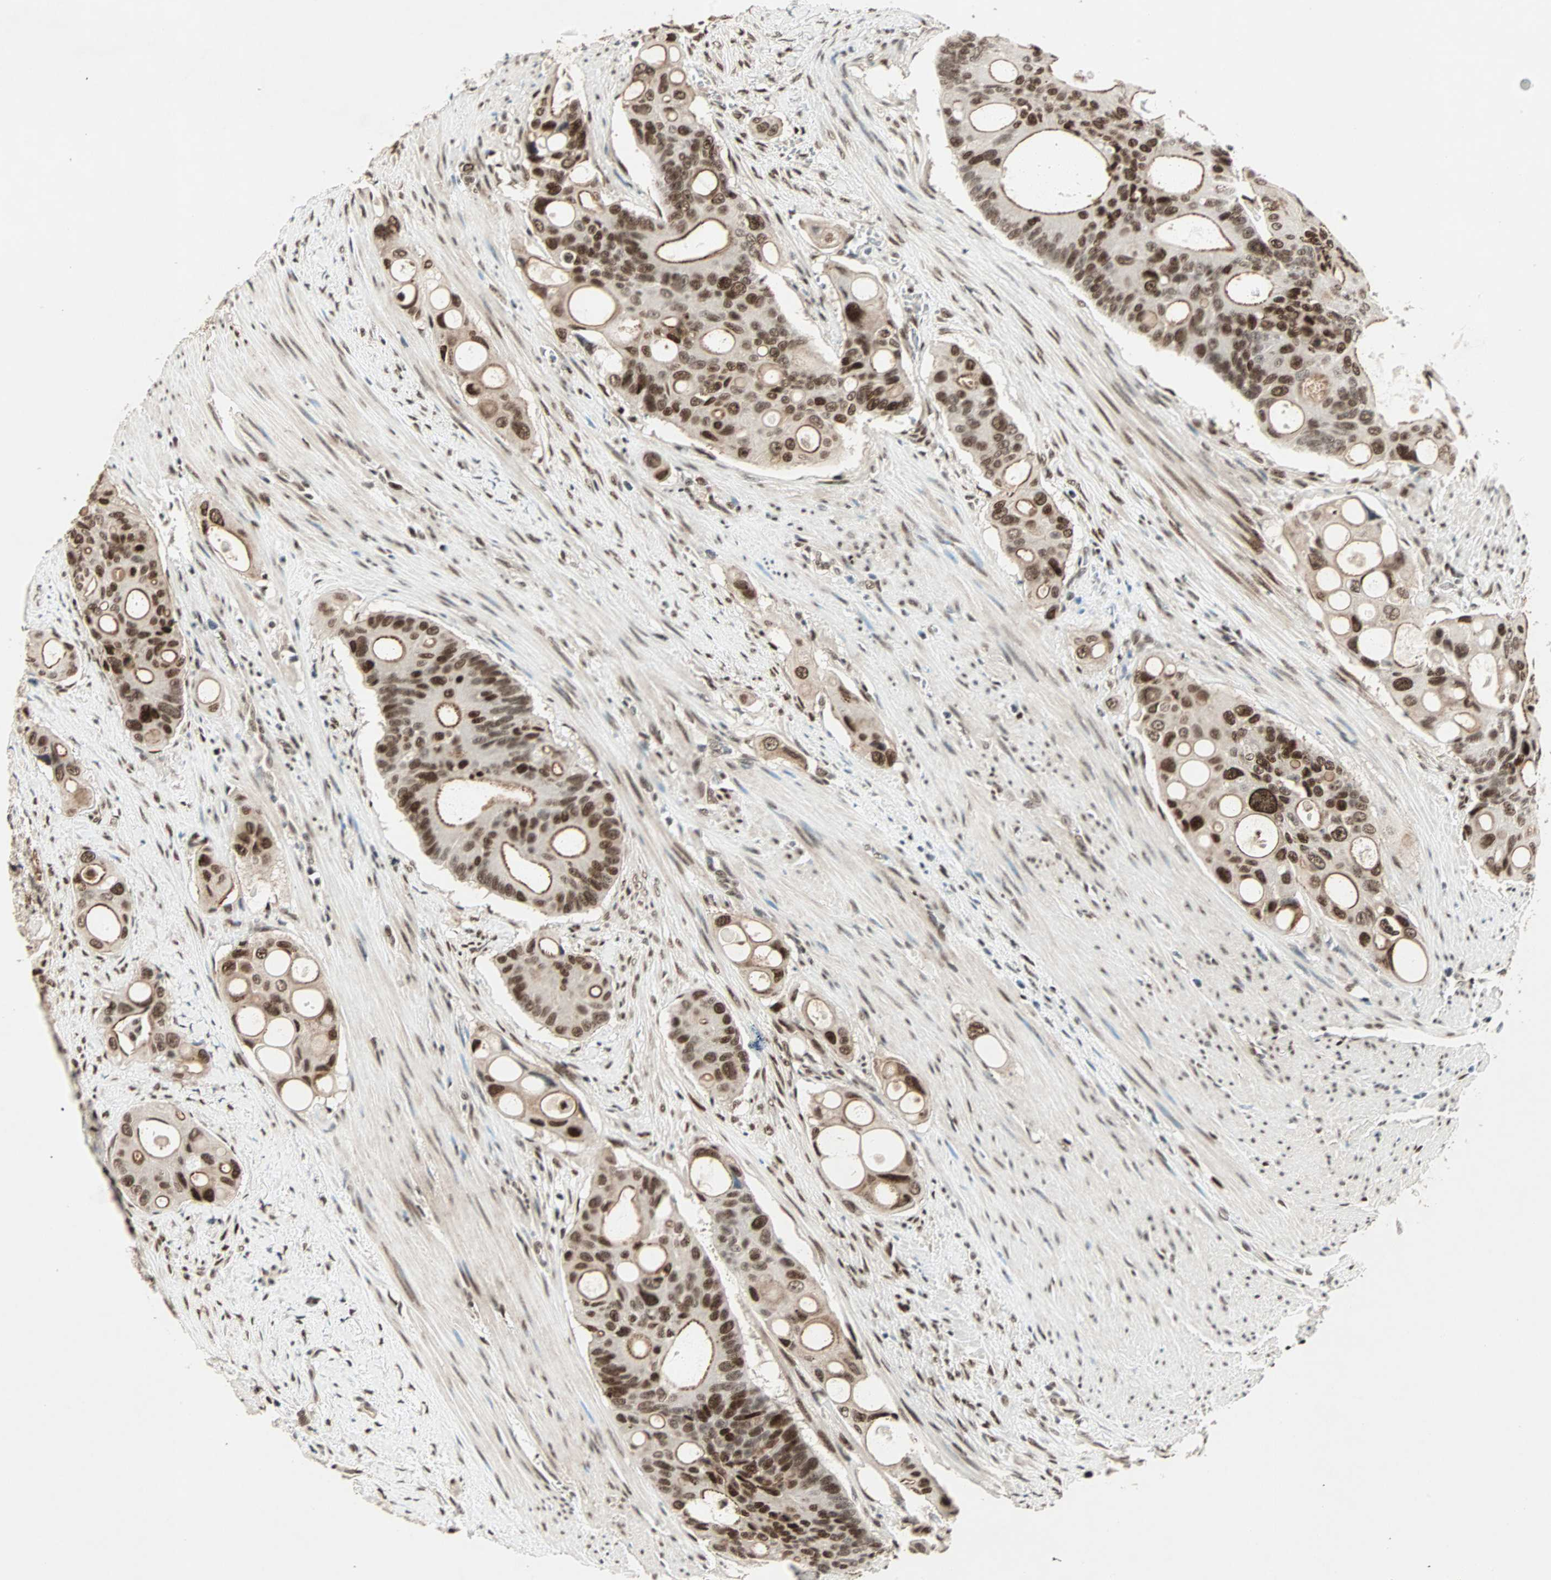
{"staining": {"intensity": "strong", "quantity": ">75%", "location": "cytoplasmic/membranous,nuclear"}, "tissue": "colorectal cancer", "cell_type": "Tumor cells", "image_type": "cancer", "snomed": [{"axis": "morphology", "description": "Adenocarcinoma, NOS"}, {"axis": "topography", "description": "Colon"}], "caption": "Tumor cells exhibit high levels of strong cytoplasmic/membranous and nuclear positivity in approximately >75% of cells in colorectal adenocarcinoma.", "gene": "MDC1", "patient": {"sex": "female", "age": 57}}